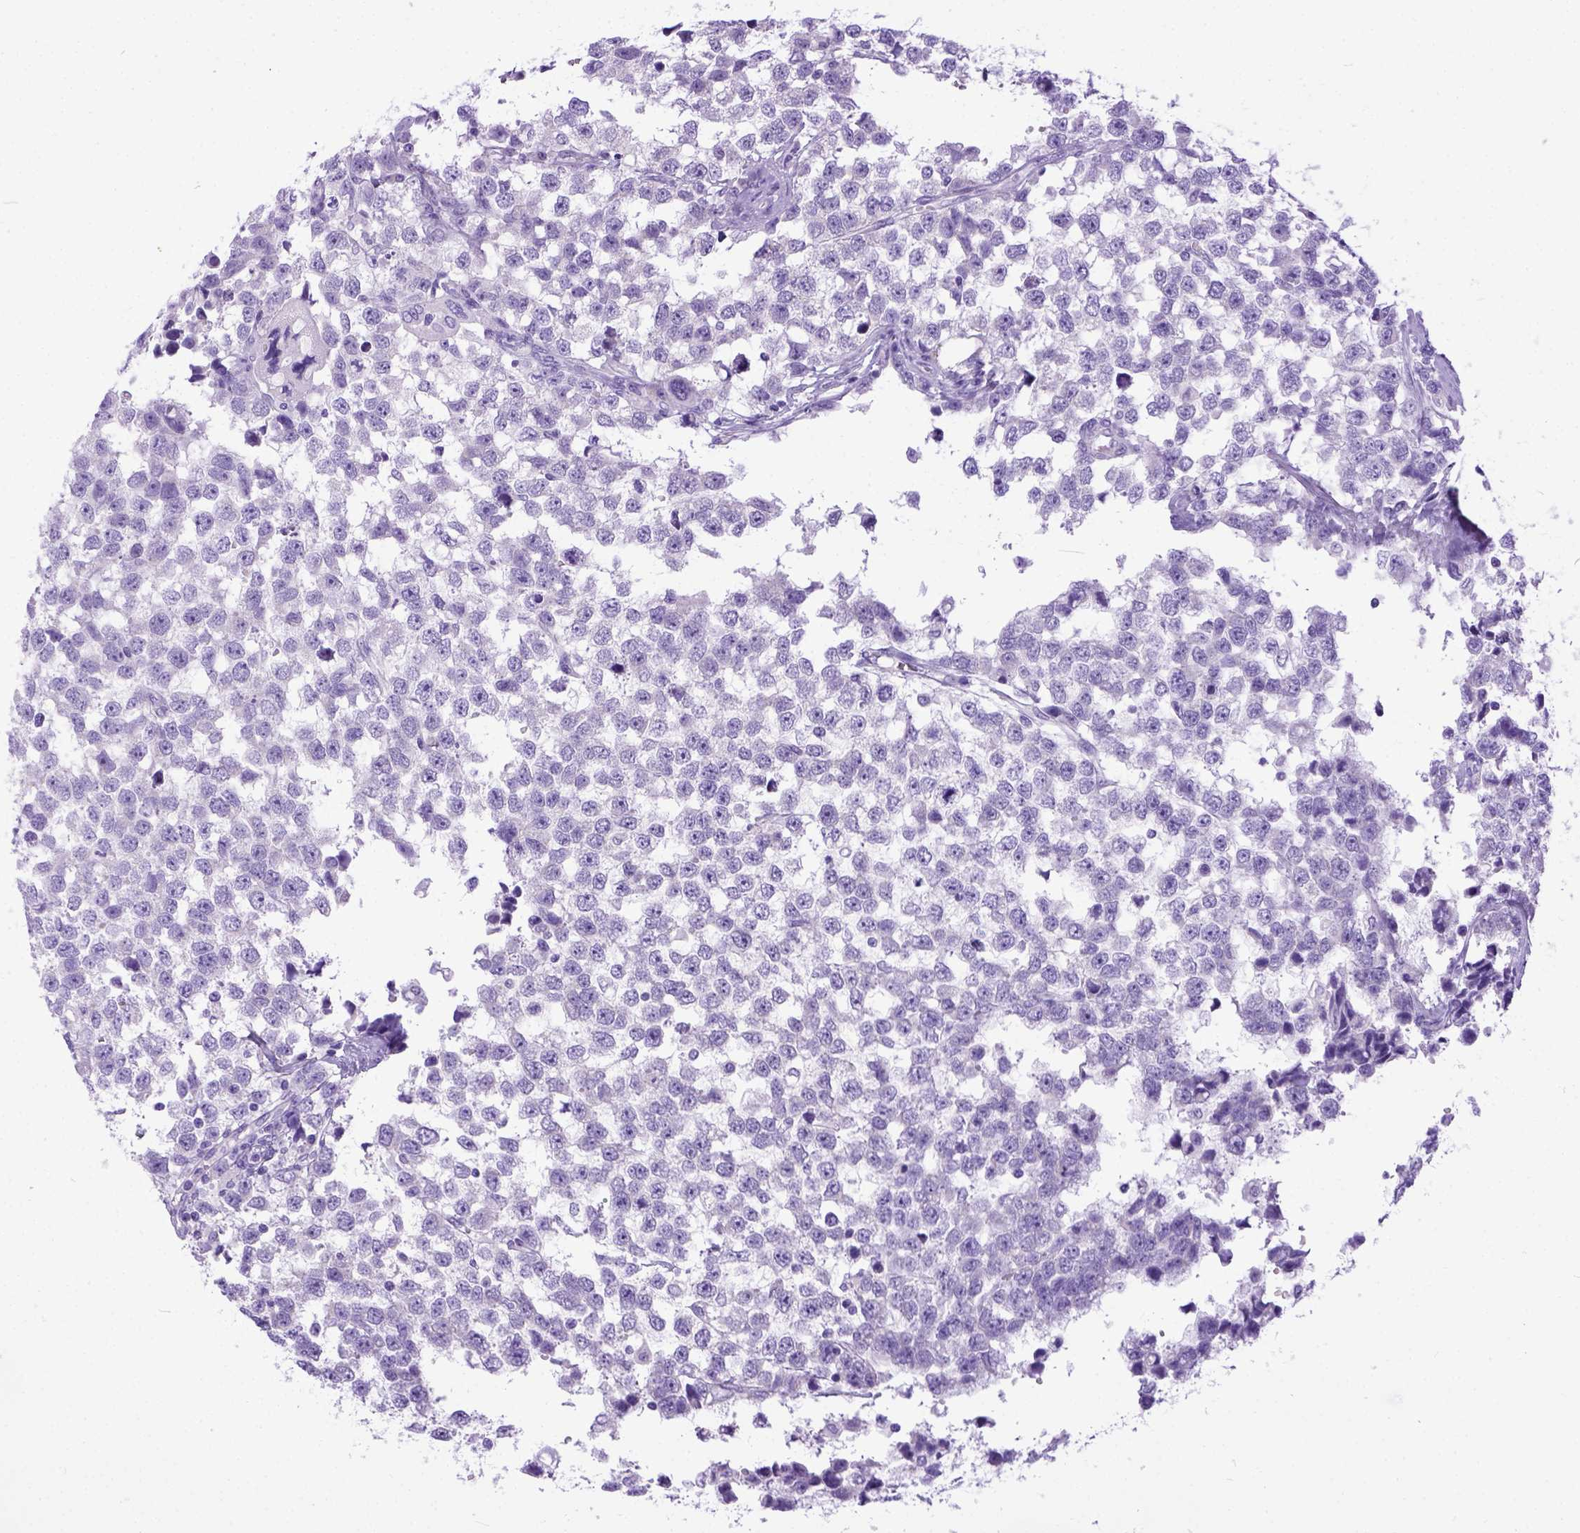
{"staining": {"intensity": "negative", "quantity": "none", "location": "none"}, "tissue": "testis cancer", "cell_type": "Tumor cells", "image_type": "cancer", "snomed": [{"axis": "morphology", "description": "Seminoma, NOS"}, {"axis": "topography", "description": "Testis"}], "caption": "High magnification brightfield microscopy of testis cancer (seminoma) stained with DAB (3,3'-diaminobenzidine) (brown) and counterstained with hematoxylin (blue): tumor cells show no significant staining. (DAB IHC with hematoxylin counter stain).", "gene": "PPL", "patient": {"sex": "male", "age": 34}}